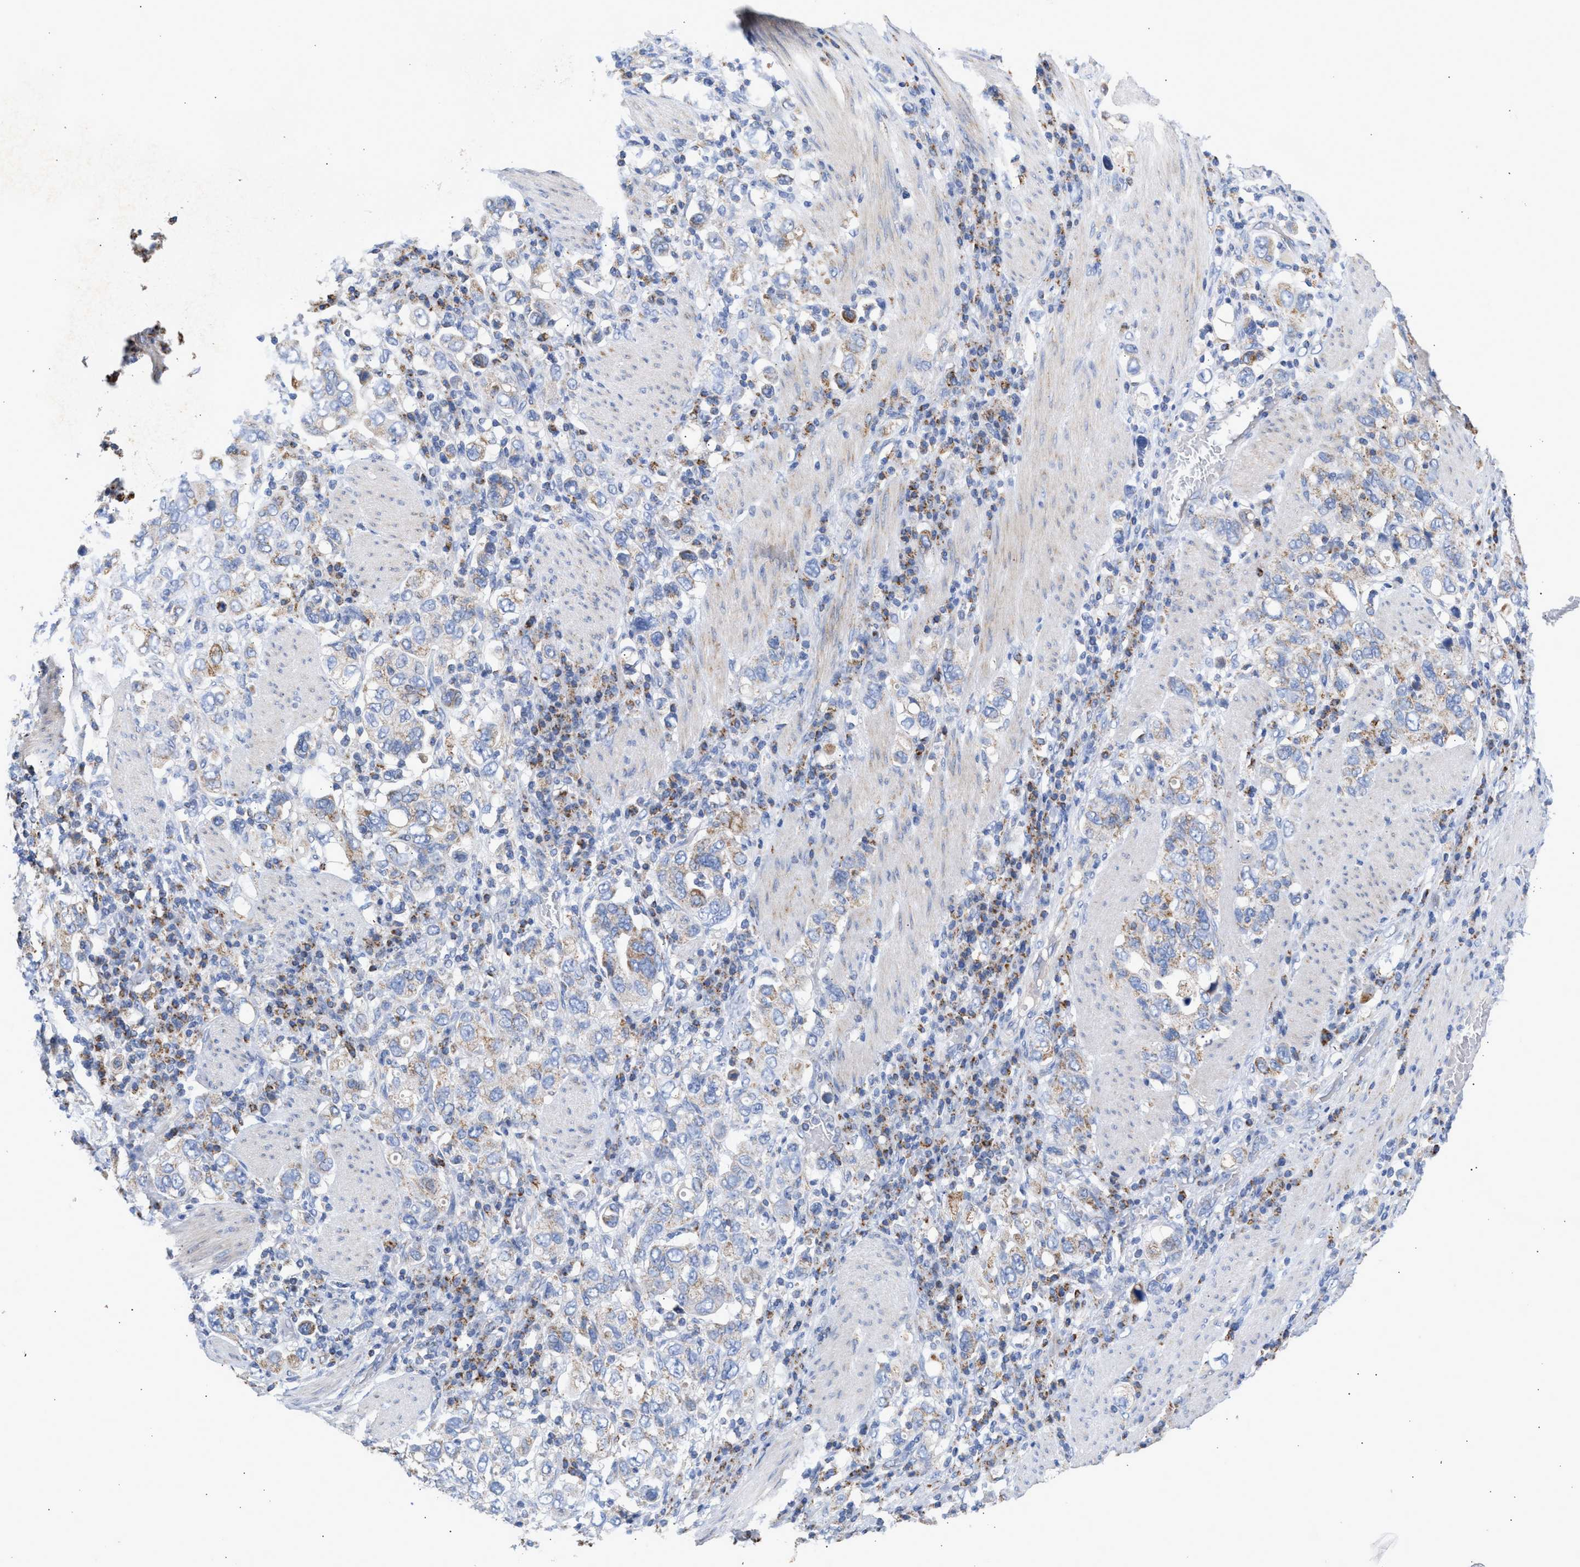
{"staining": {"intensity": "moderate", "quantity": "<25%", "location": "cytoplasmic/membranous"}, "tissue": "stomach cancer", "cell_type": "Tumor cells", "image_type": "cancer", "snomed": [{"axis": "morphology", "description": "Adenocarcinoma, NOS"}, {"axis": "topography", "description": "Stomach, upper"}], "caption": "Stomach cancer stained with a brown dye reveals moderate cytoplasmic/membranous positive expression in approximately <25% of tumor cells.", "gene": "ACOT13", "patient": {"sex": "male", "age": 62}}